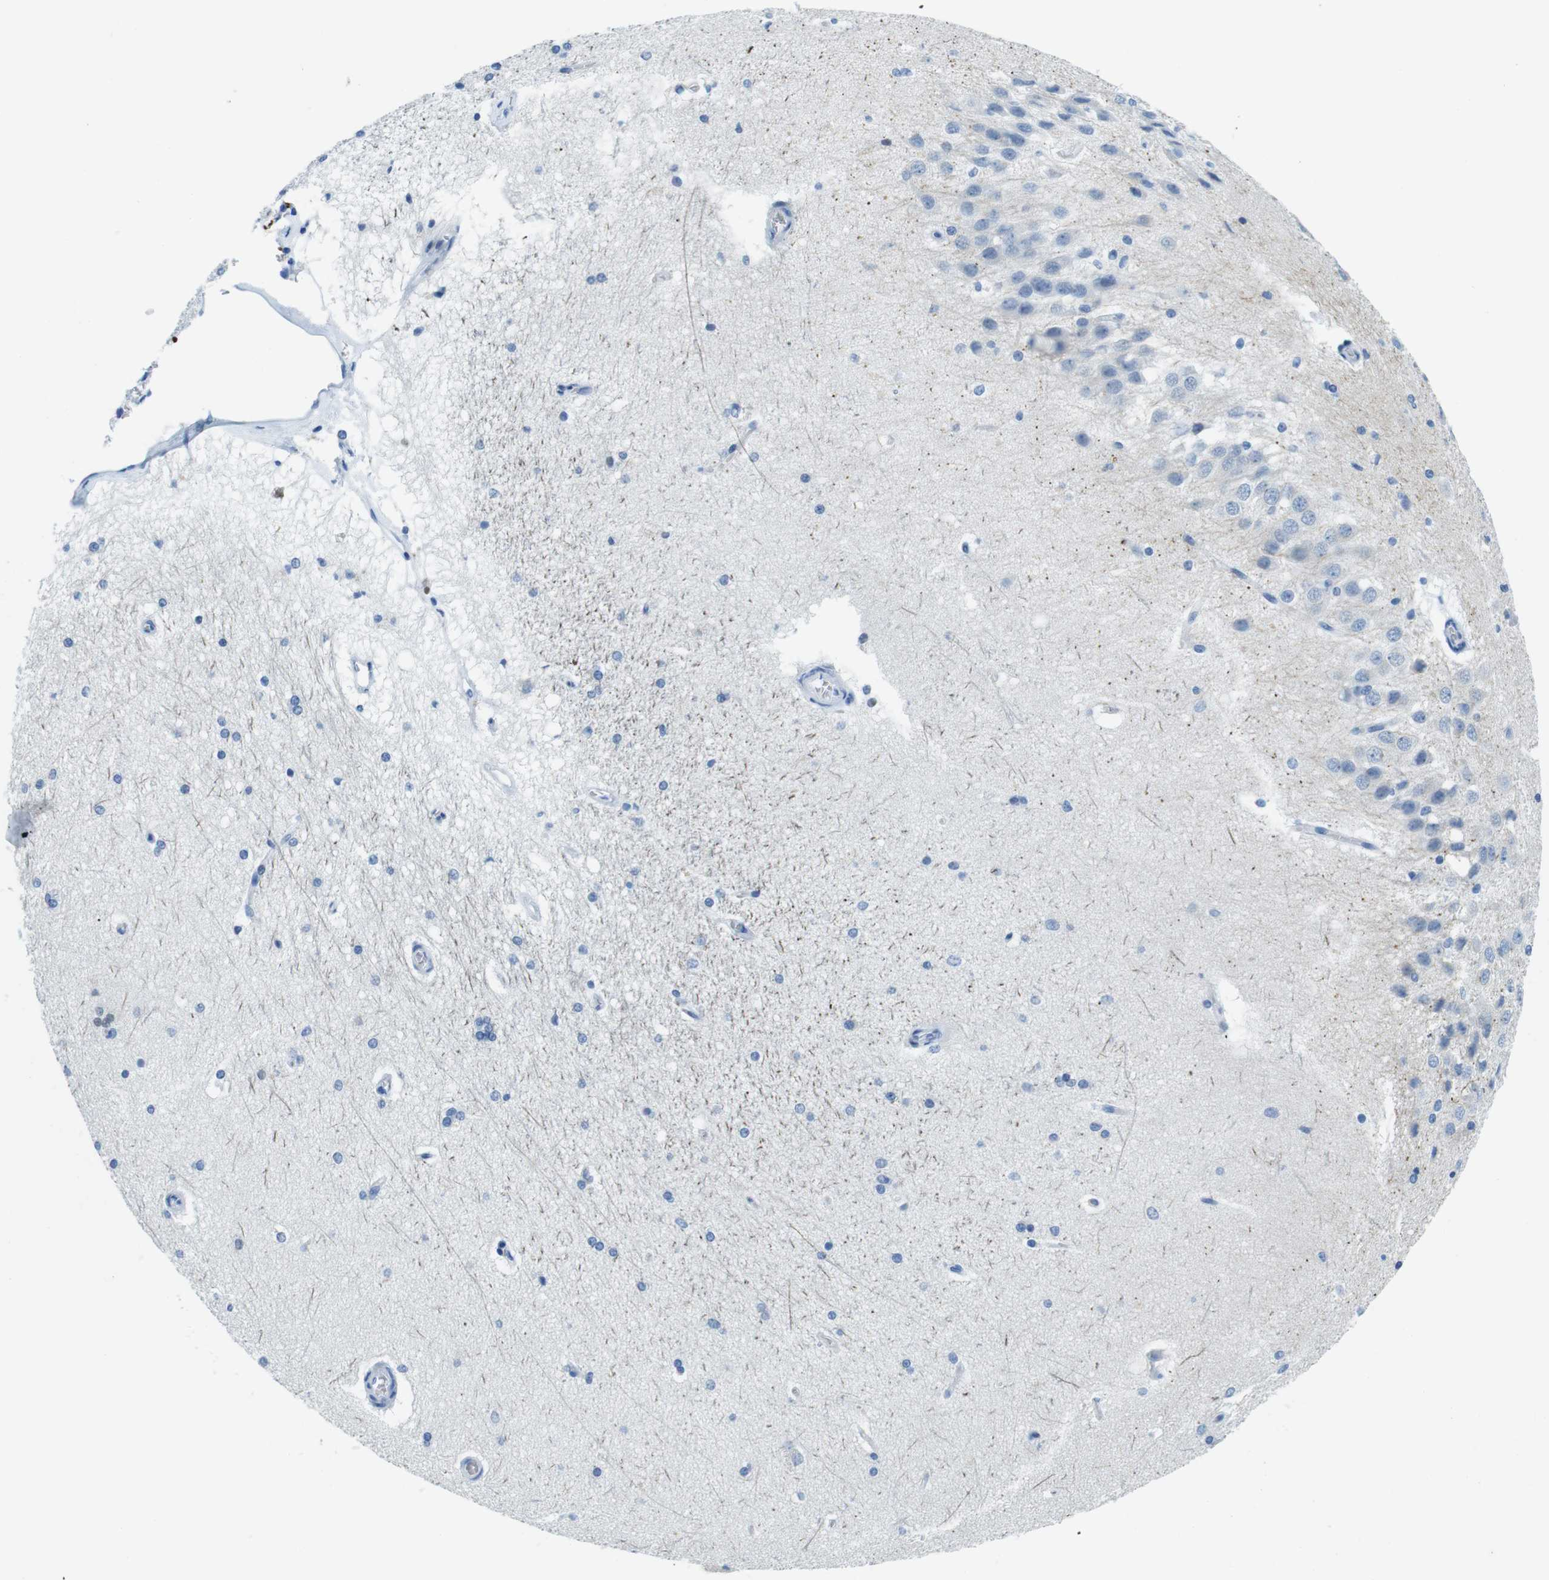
{"staining": {"intensity": "weak", "quantity": "<25%", "location": "nuclear"}, "tissue": "hippocampus", "cell_type": "Glial cells", "image_type": "normal", "snomed": [{"axis": "morphology", "description": "Normal tissue, NOS"}, {"axis": "topography", "description": "Hippocampus"}], "caption": "Immunohistochemical staining of normal human hippocampus exhibits no significant staining in glial cells. (DAB IHC visualized using brightfield microscopy, high magnification).", "gene": "TFAP2C", "patient": {"sex": "female", "age": 19}}